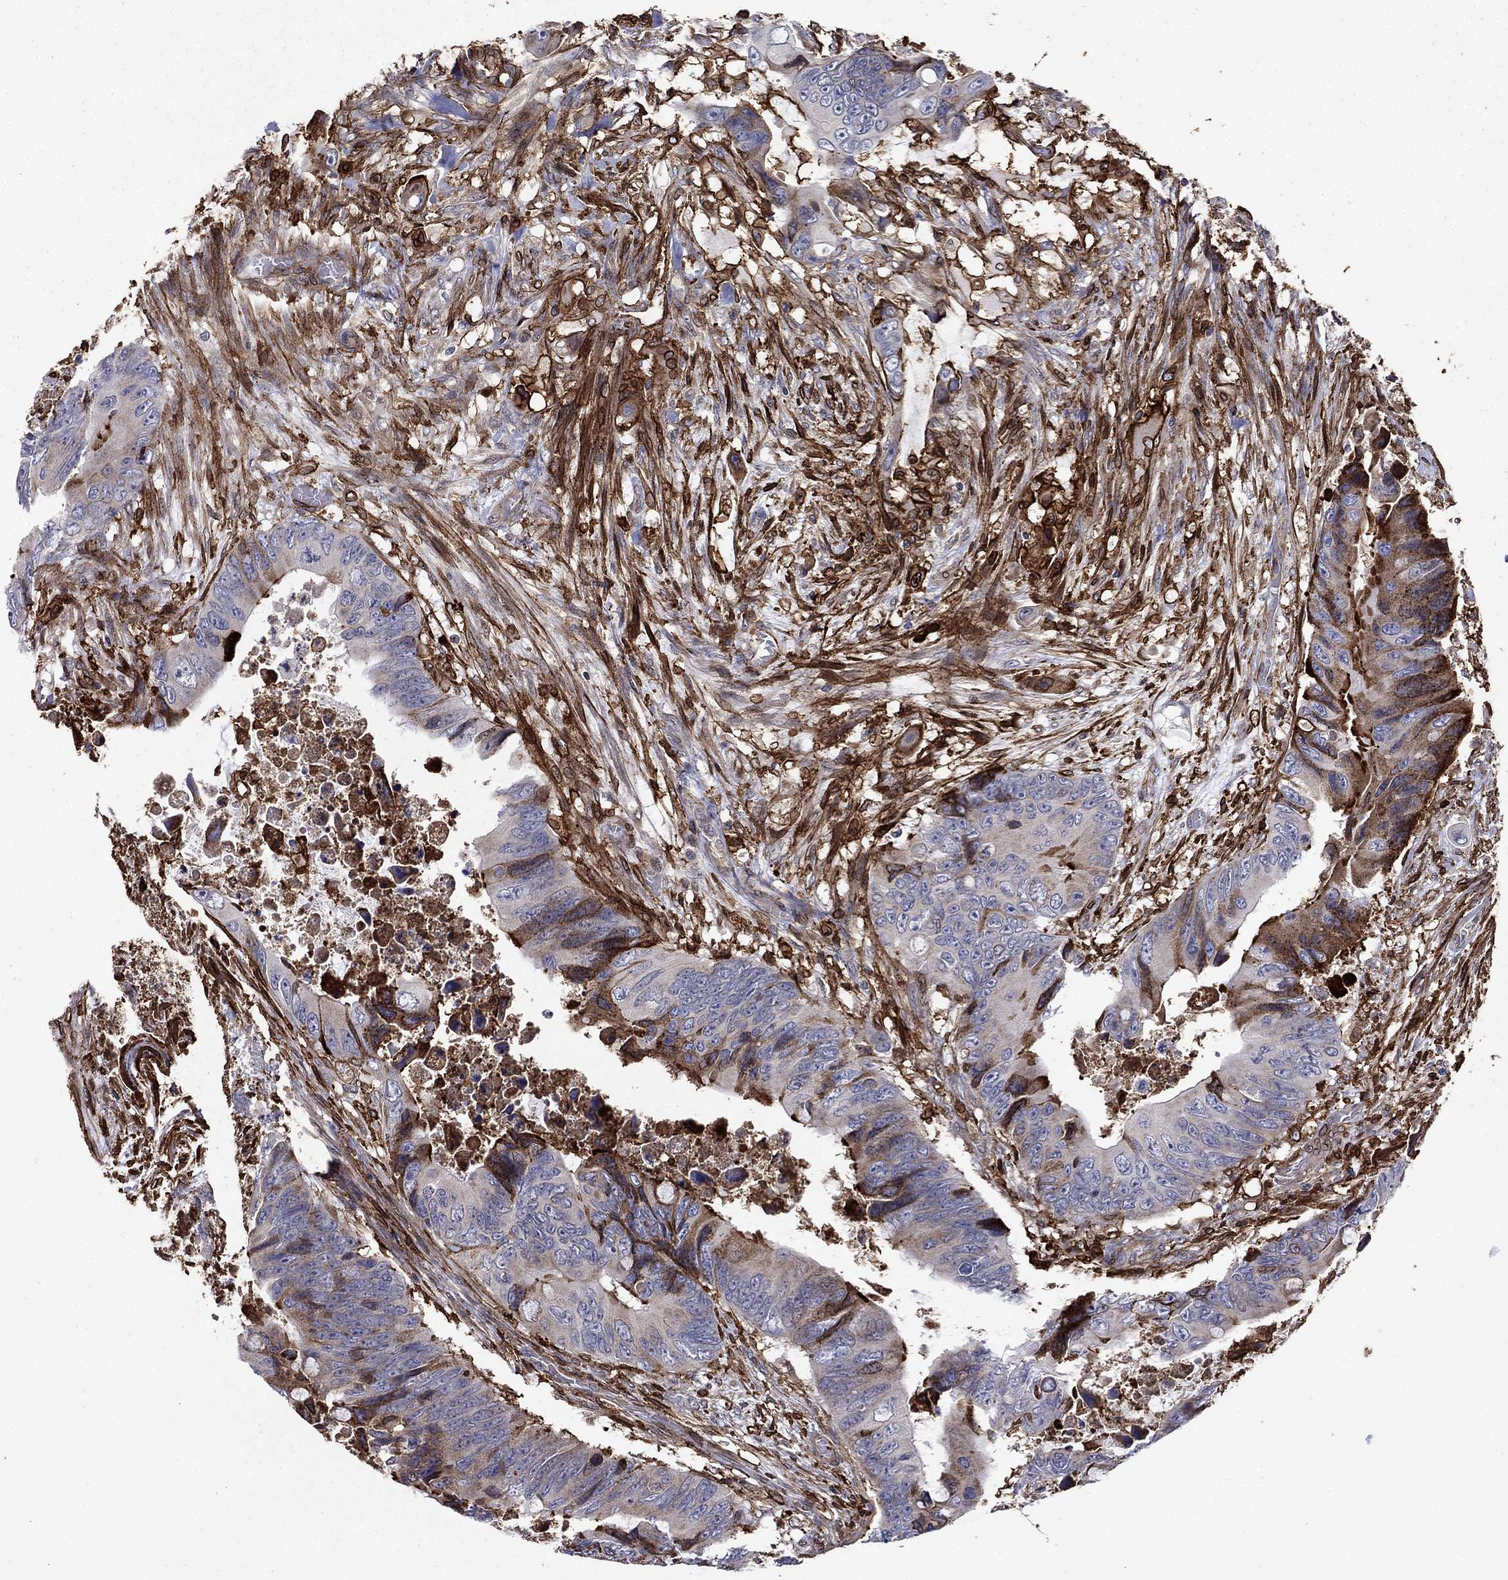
{"staining": {"intensity": "negative", "quantity": "none", "location": "none"}, "tissue": "colorectal cancer", "cell_type": "Tumor cells", "image_type": "cancer", "snomed": [{"axis": "morphology", "description": "Adenocarcinoma, NOS"}, {"axis": "topography", "description": "Rectum"}], "caption": "Immunohistochemistry (IHC) image of human colorectal cancer stained for a protein (brown), which displays no staining in tumor cells. (DAB immunohistochemistry, high magnification).", "gene": "PLAU", "patient": {"sex": "male", "age": 63}}